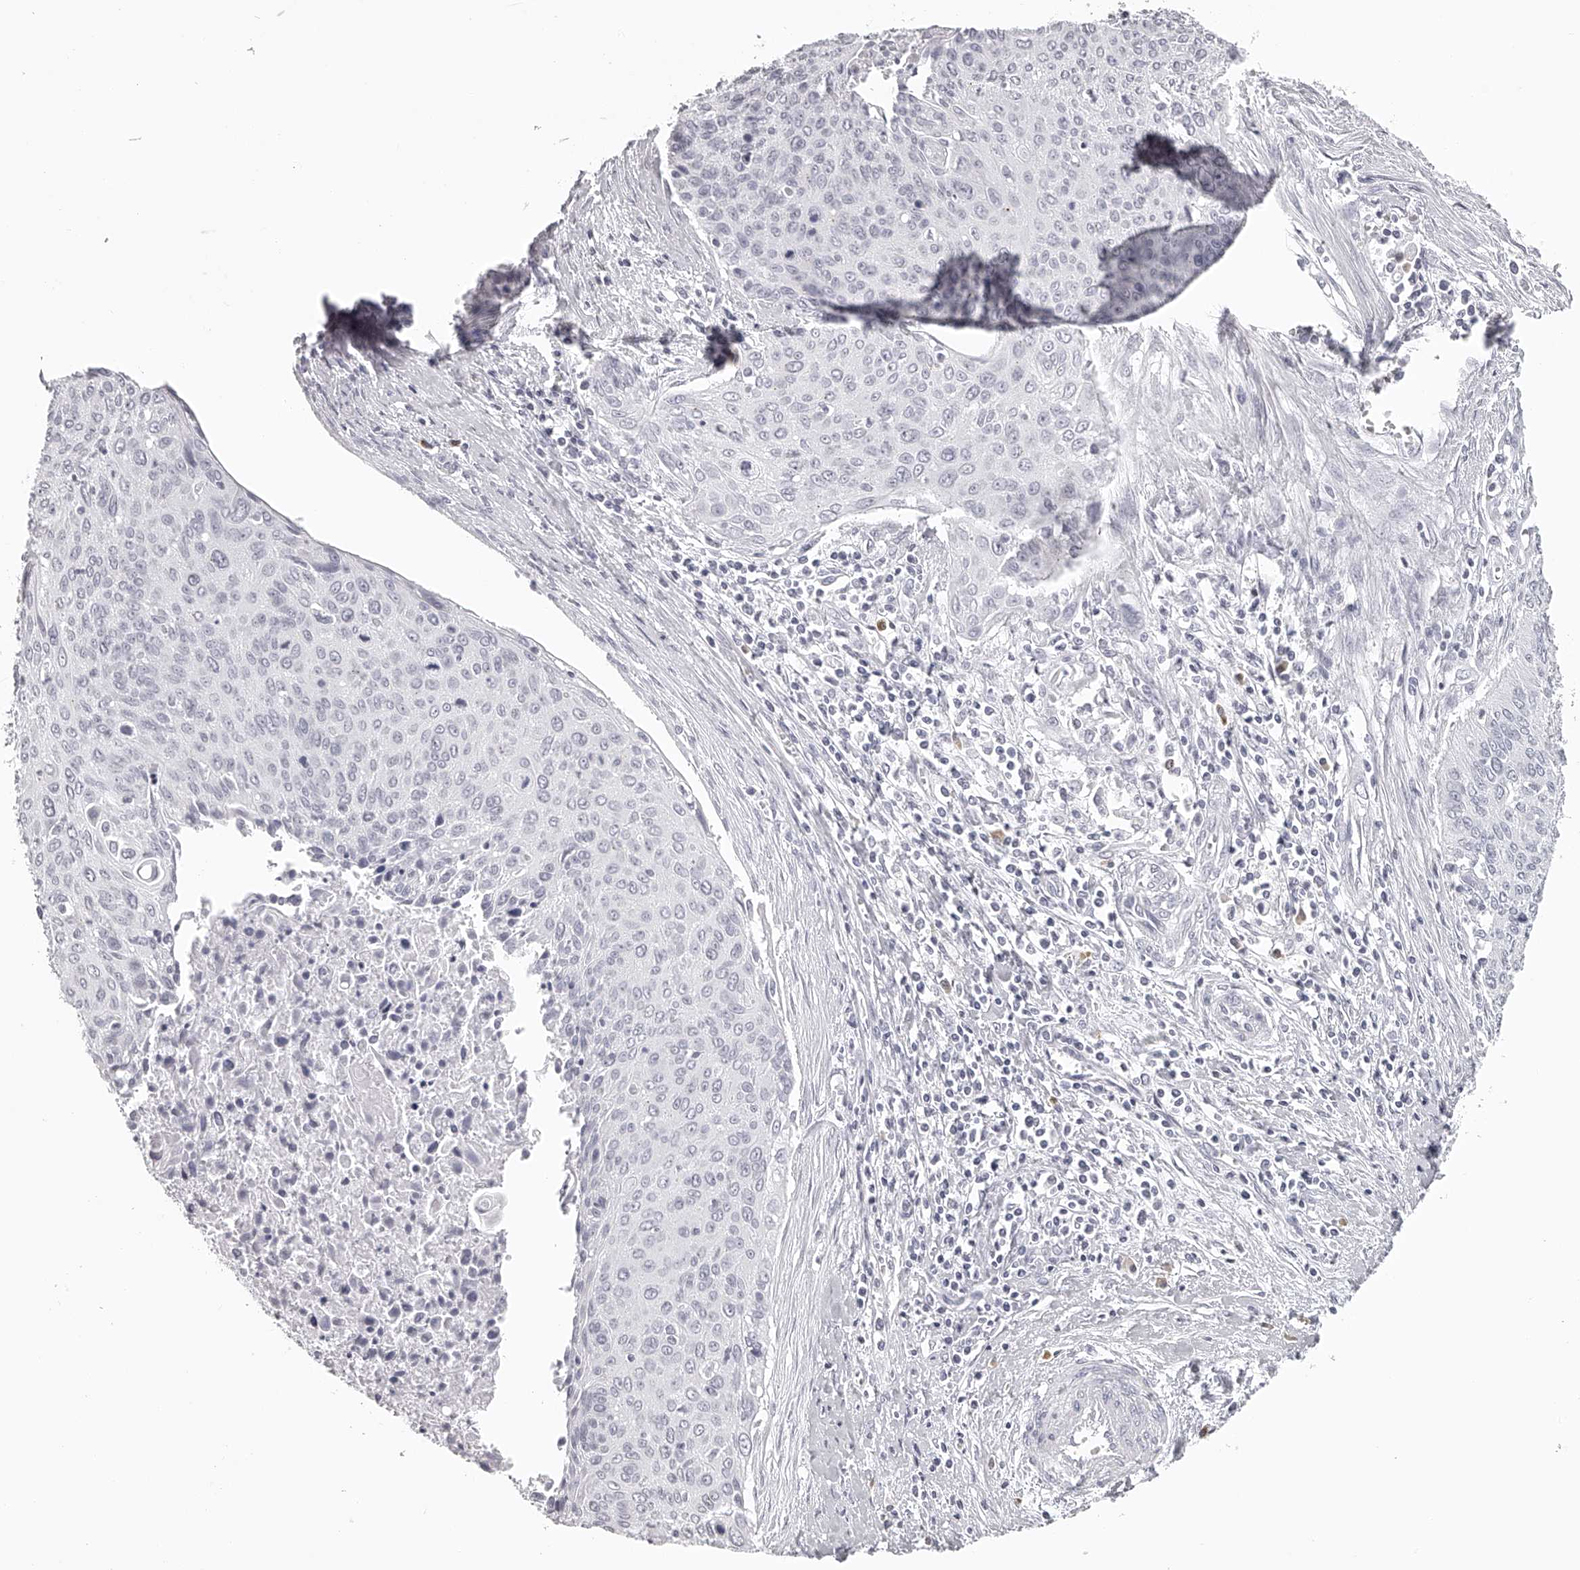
{"staining": {"intensity": "negative", "quantity": "none", "location": "none"}, "tissue": "cervical cancer", "cell_type": "Tumor cells", "image_type": "cancer", "snomed": [{"axis": "morphology", "description": "Squamous cell carcinoma, NOS"}, {"axis": "topography", "description": "Cervix"}], "caption": "Tumor cells are negative for brown protein staining in cervical cancer.", "gene": "SEC11C", "patient": {"sex": "female", "age": 55}}